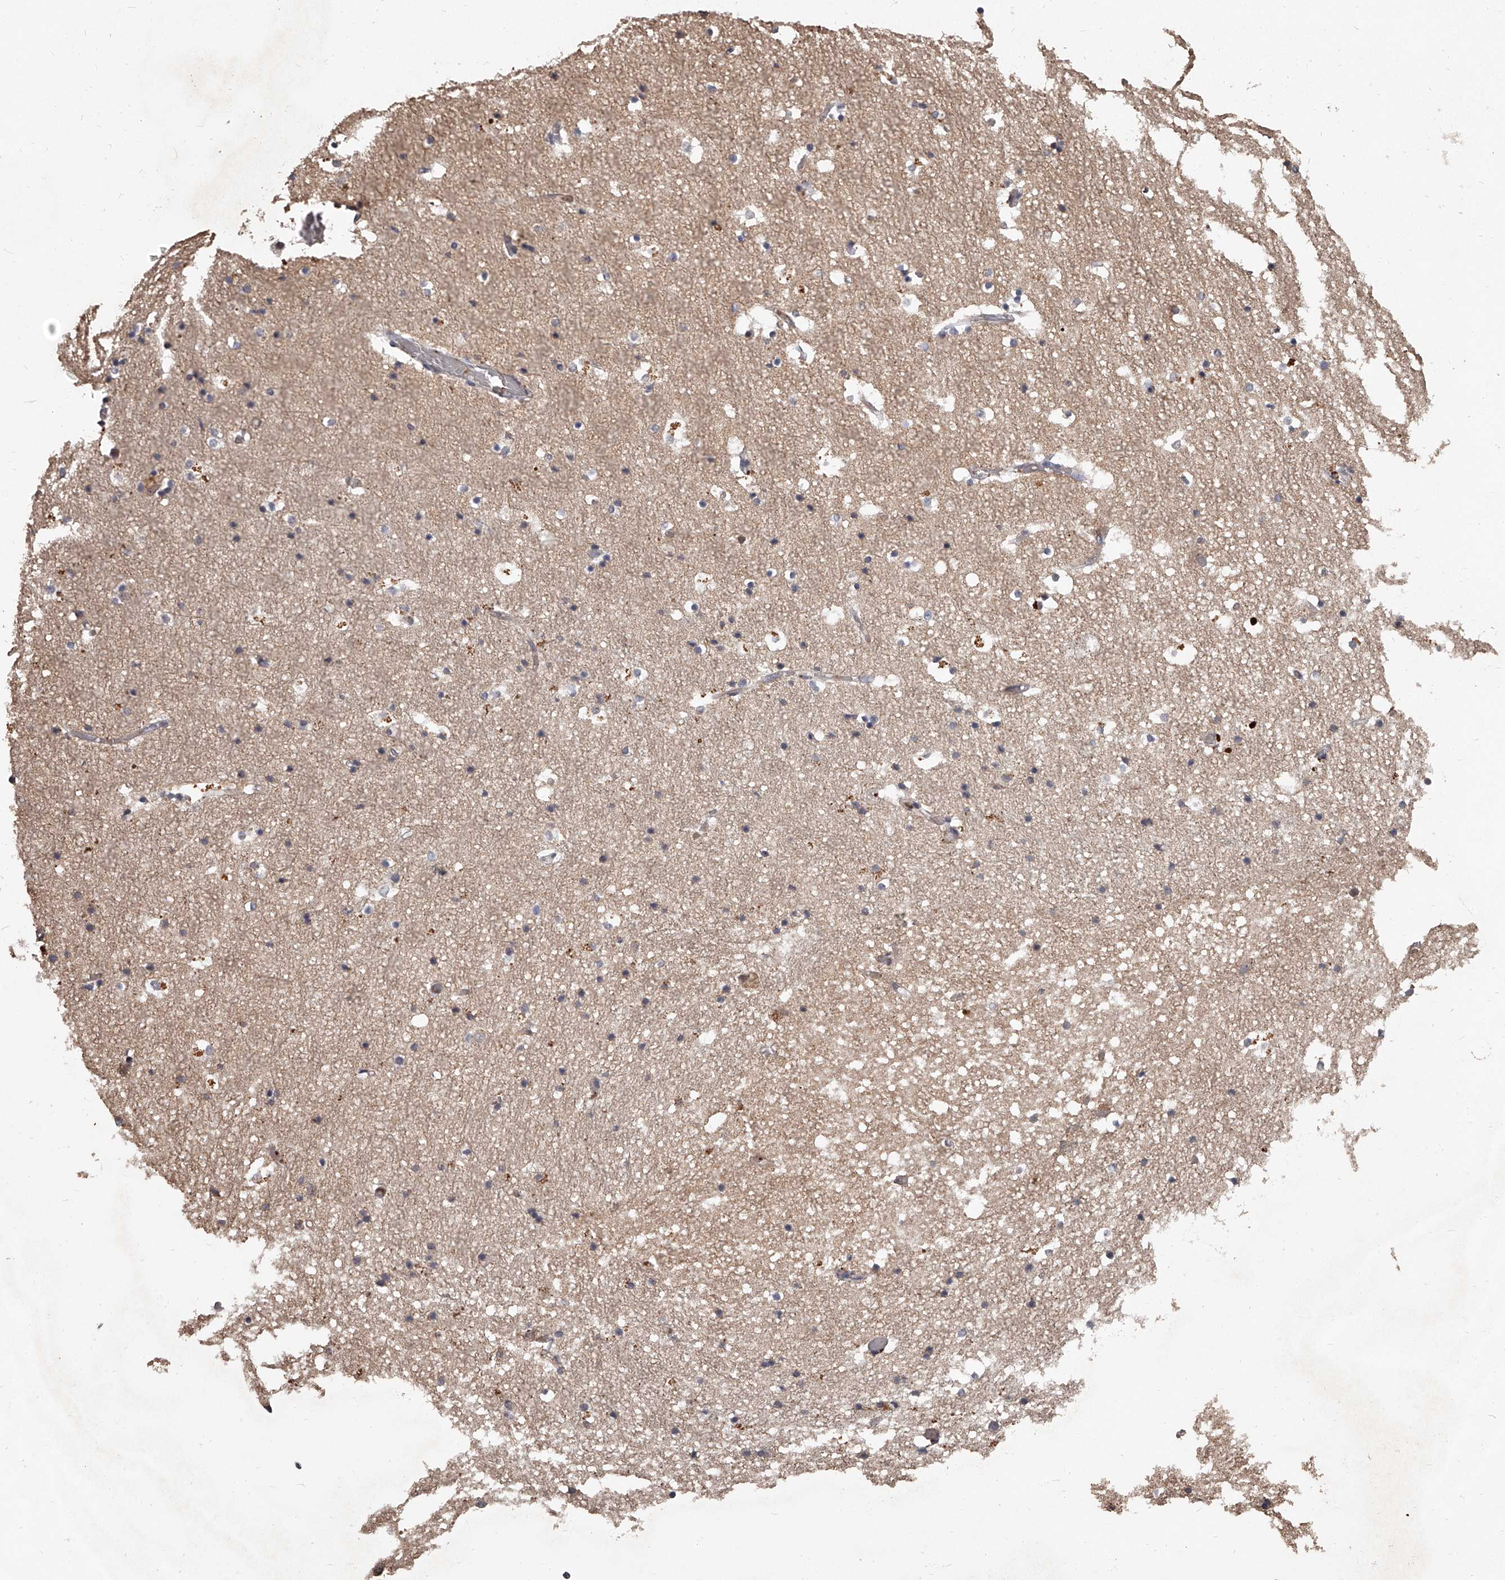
{"staining": {"intensity": "weak", "quantity": "<25%", "location": "cytoplasmic/membranous"}, "tissue": "hippocampus", "cell_type": "Glial cells", "image_type": "normal", "snomed": [{"axis": "morphology", "description": "Normal tissue, NOS"}, {"axis": "topography", "description": "Hippocampus"}], "caption": "Image shows no significant protein staining in glial cells of benign hippocampus. (DAB IHC with hematoxylin counter stain).", "gene": "URGCP", "patient": {"sex": "female", "age": 52}}